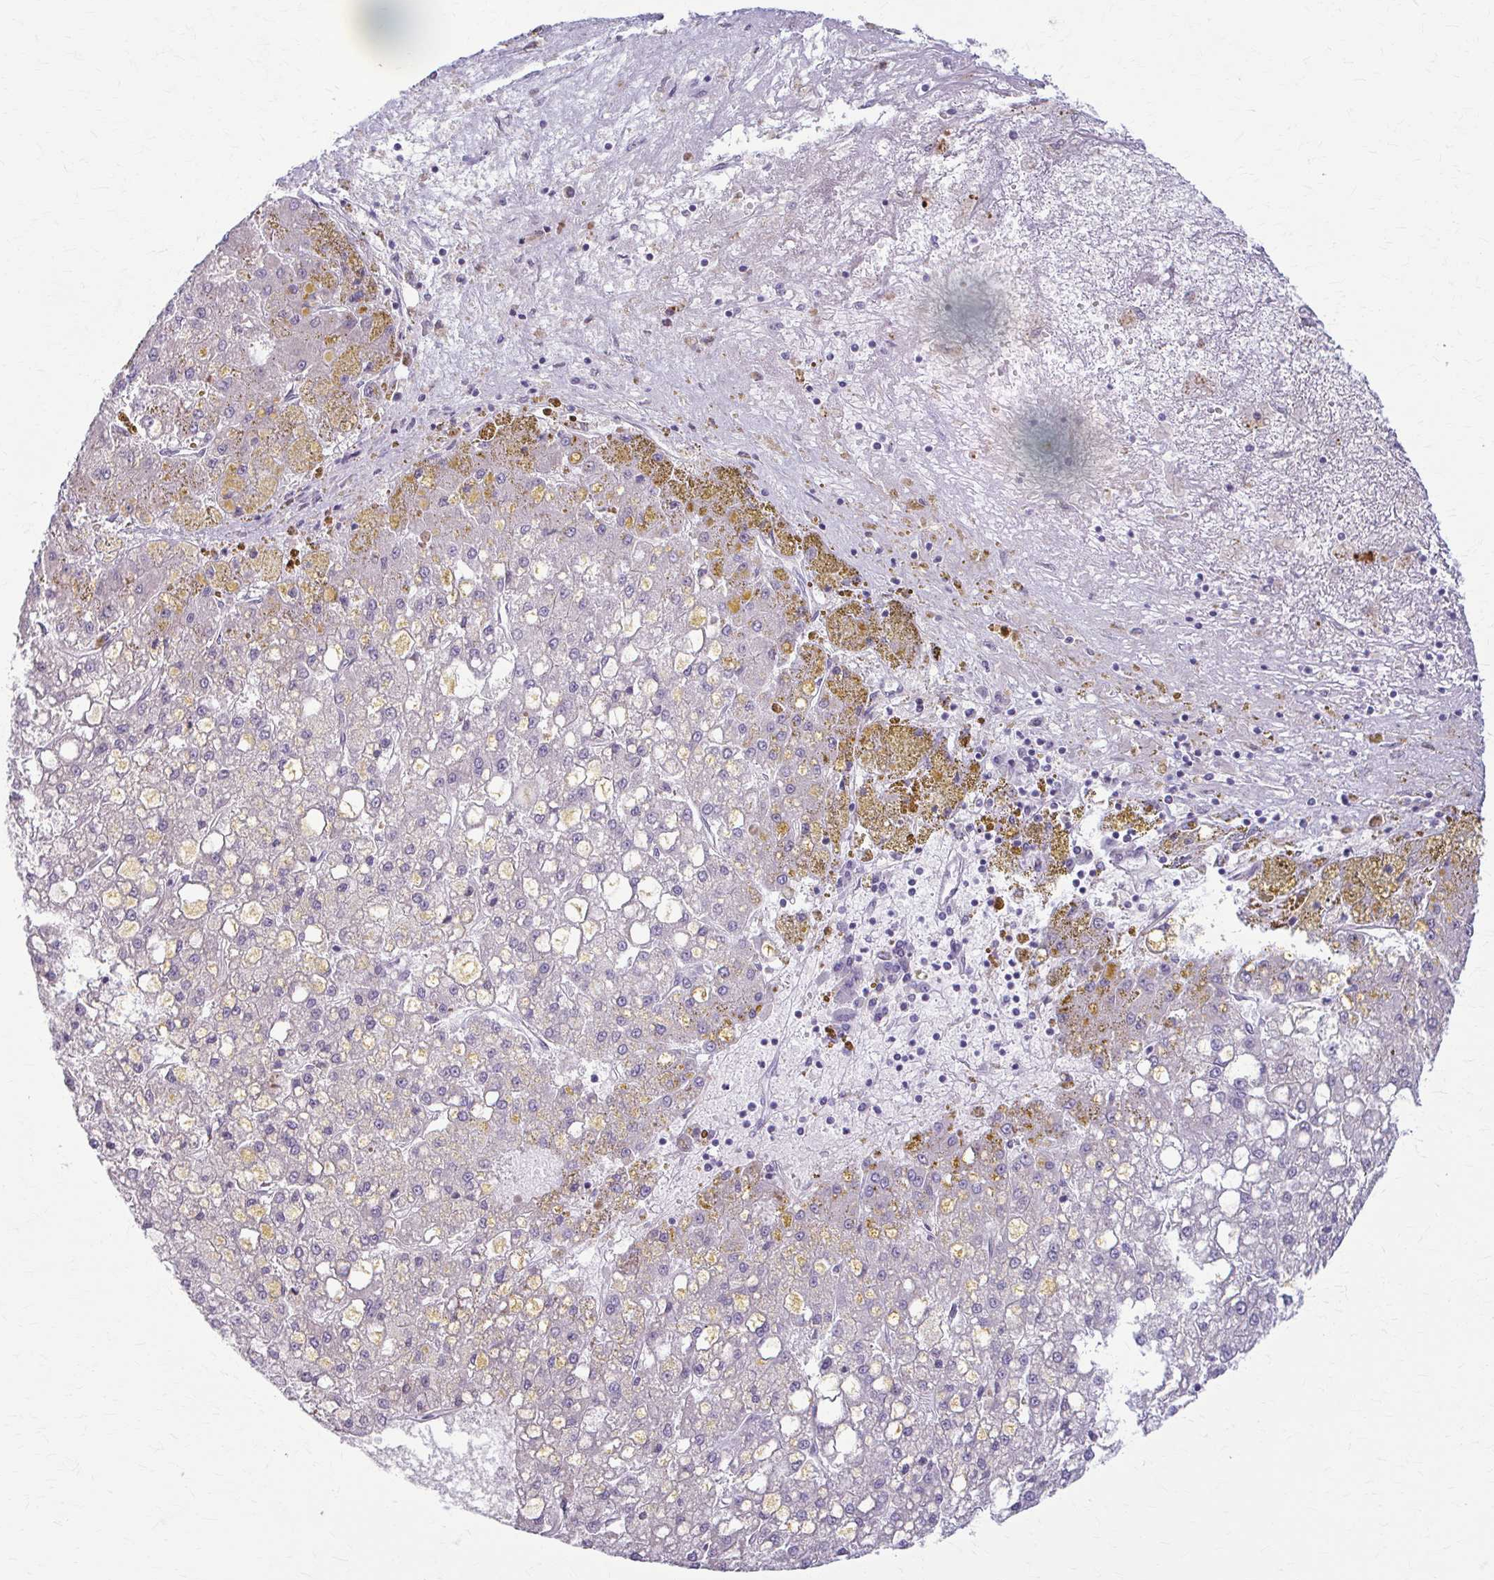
{"staining": {"intensity": "negative", "quantity": "none", "location": "none"}, "tissue": "liver cancer", "cell_type": "Tumor cells", "image_type": "cancer", "snomed": [{"axis": "morphology", "description": "Carcinoma, Hepatocellular, NOS"}, {"axis": "topography", "description": "Liver"}], "caption": "Tumor cells show no significant staining in liver cancer.", "gene": "LDLRAP1", "patient": {"sex": "male", "age": 67}}